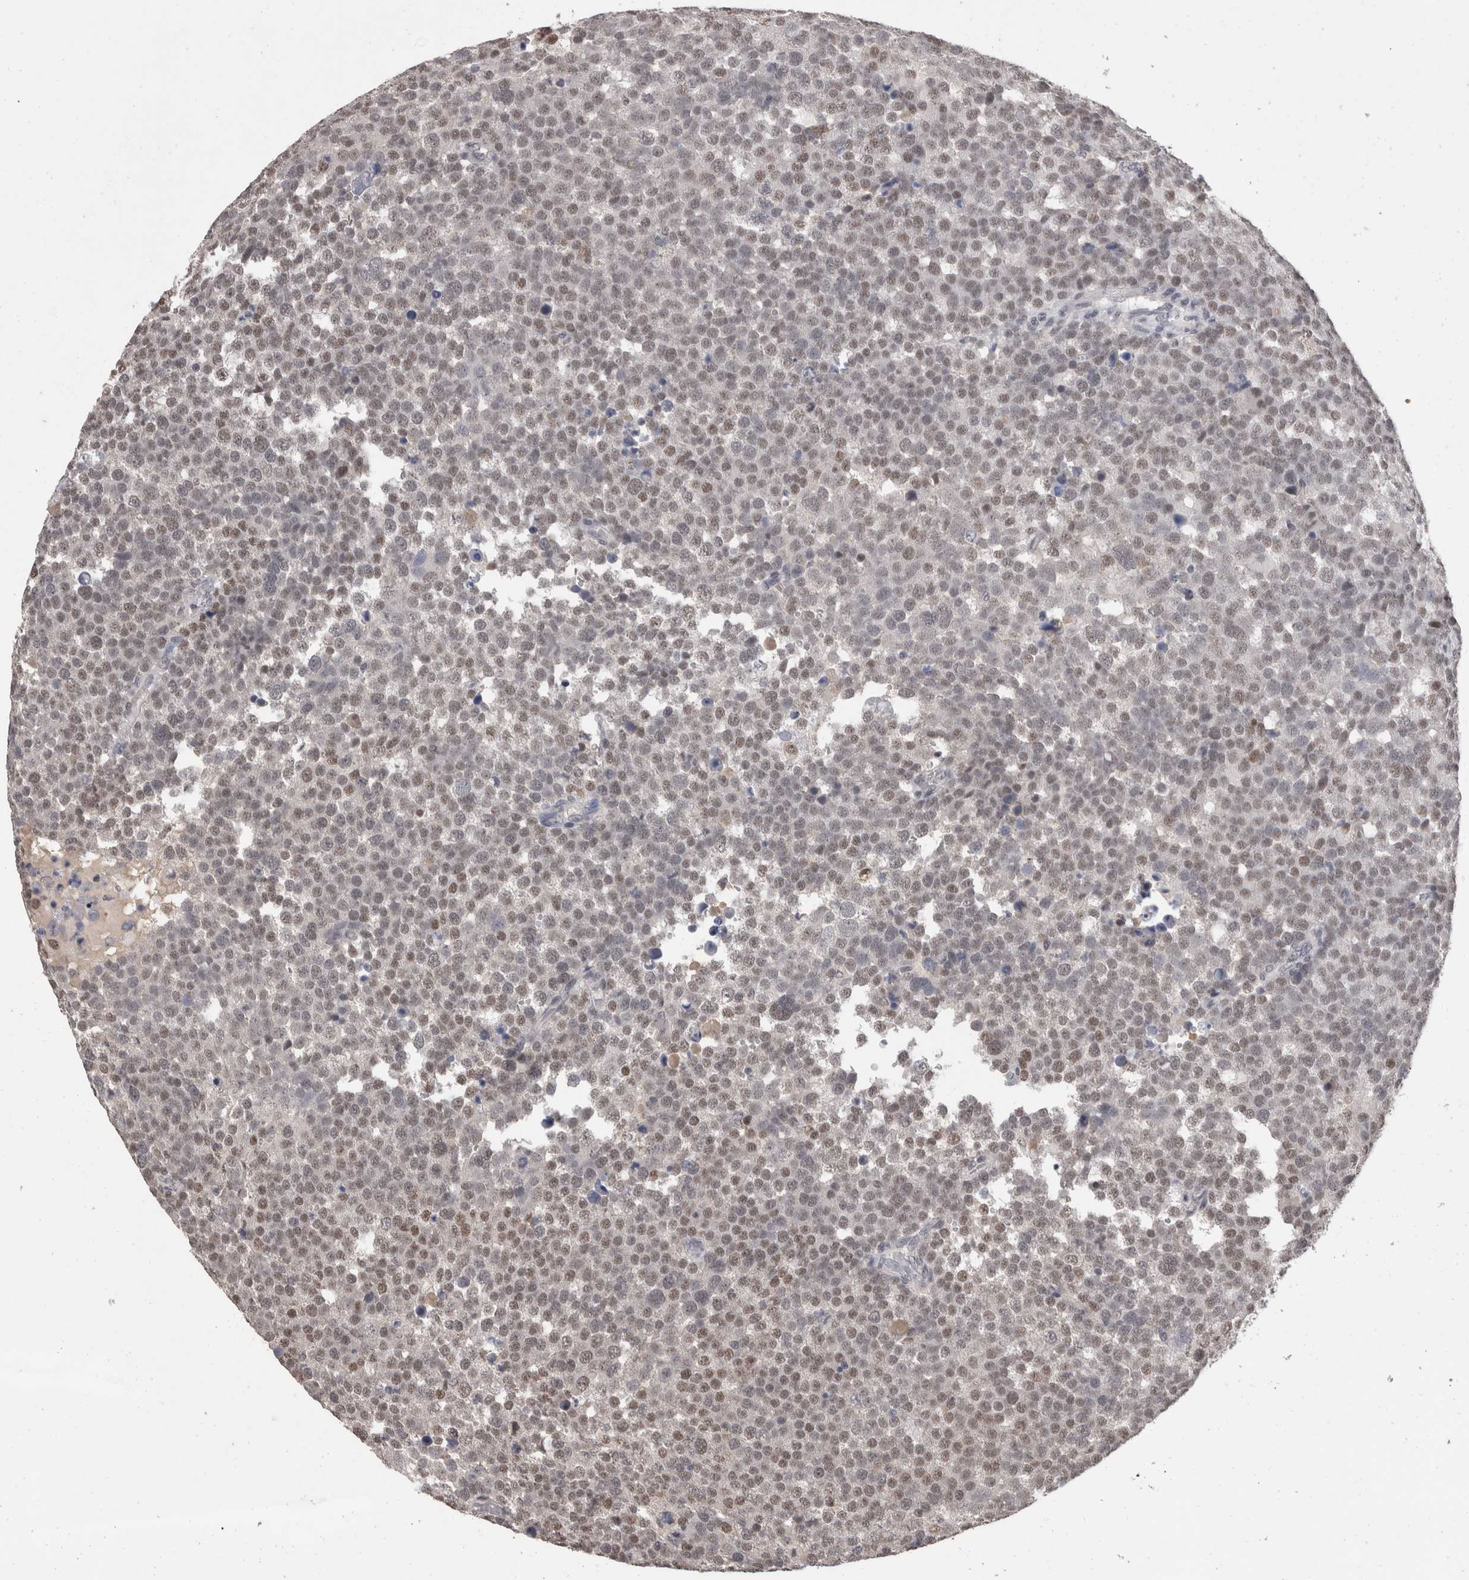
{"staining": {"intensity": "weak", "quantity": ">75%", "location": "nuclear"}, "tissue": "testis cancer", "cell_type": "Tumor cells", "image_type": "cancer", "snomed": [{"axis": "morphology", "description": "Seminoma, NOS"}, {"axis": "topography", "description": "Testis"}], "caption": "Testis cancer stained with a protein marker reveals weak staining in tumor cells.", "gene": "DDX17", "patient": {"sex": "male", "age": 71}}